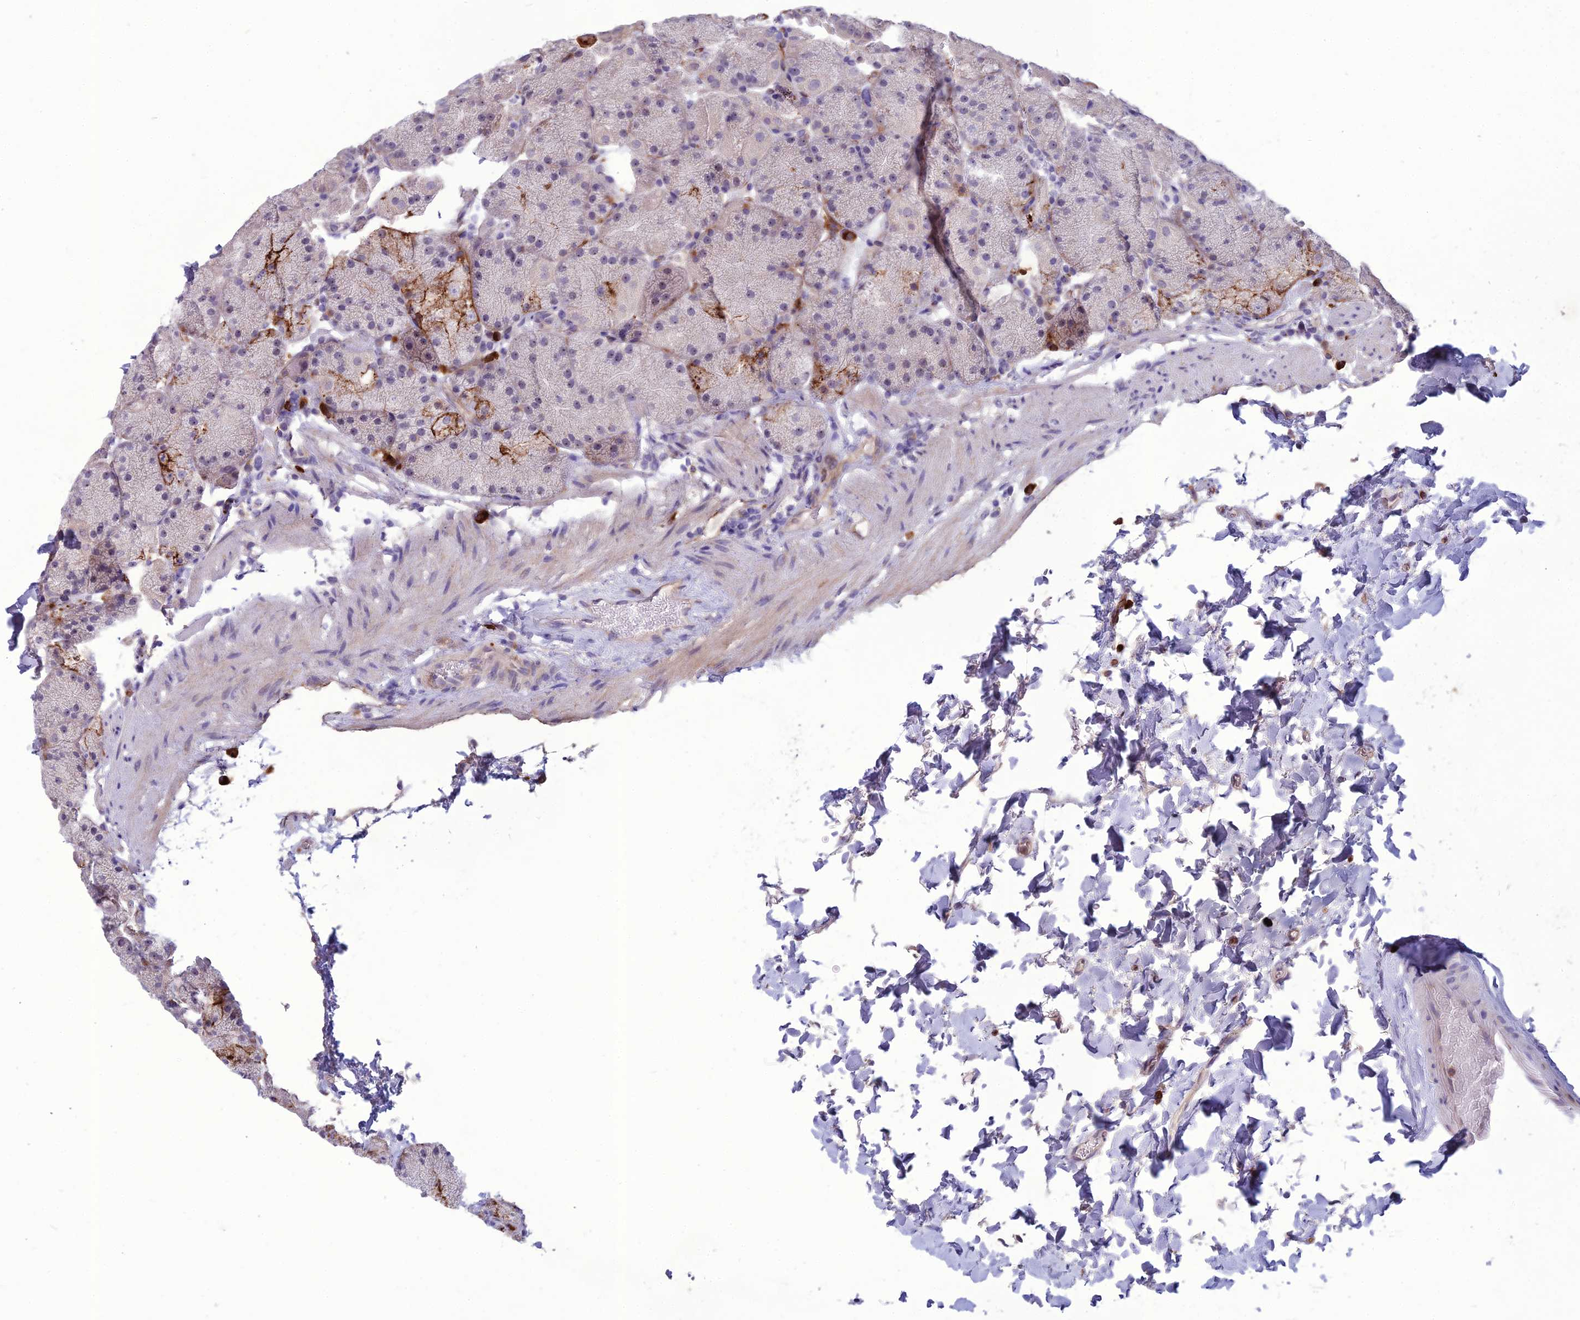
{"staining": {"intensity": "moderate", "quantity": "<25%", "location": "cytoplasmic/membranous"}, "tissue": "stomach", "cell_type": "Glandular cells", "image_type": "normal", "snomed": [{"axis": "morphology", "description": "Normal tissue, NOS"}, {"axis": "topography", "description": "Stomach, upper"}, {"axis": "topography", "description": "Stomach, lower"}], "caption": "Immunohistochemical staining of normal human stomach displays <25% levels of moderate cytoplasmic/membranous protein positivity in about <25% of glandular cells.", "gene": "BBS7", "patient": {"sex": "male", "age": 67}}